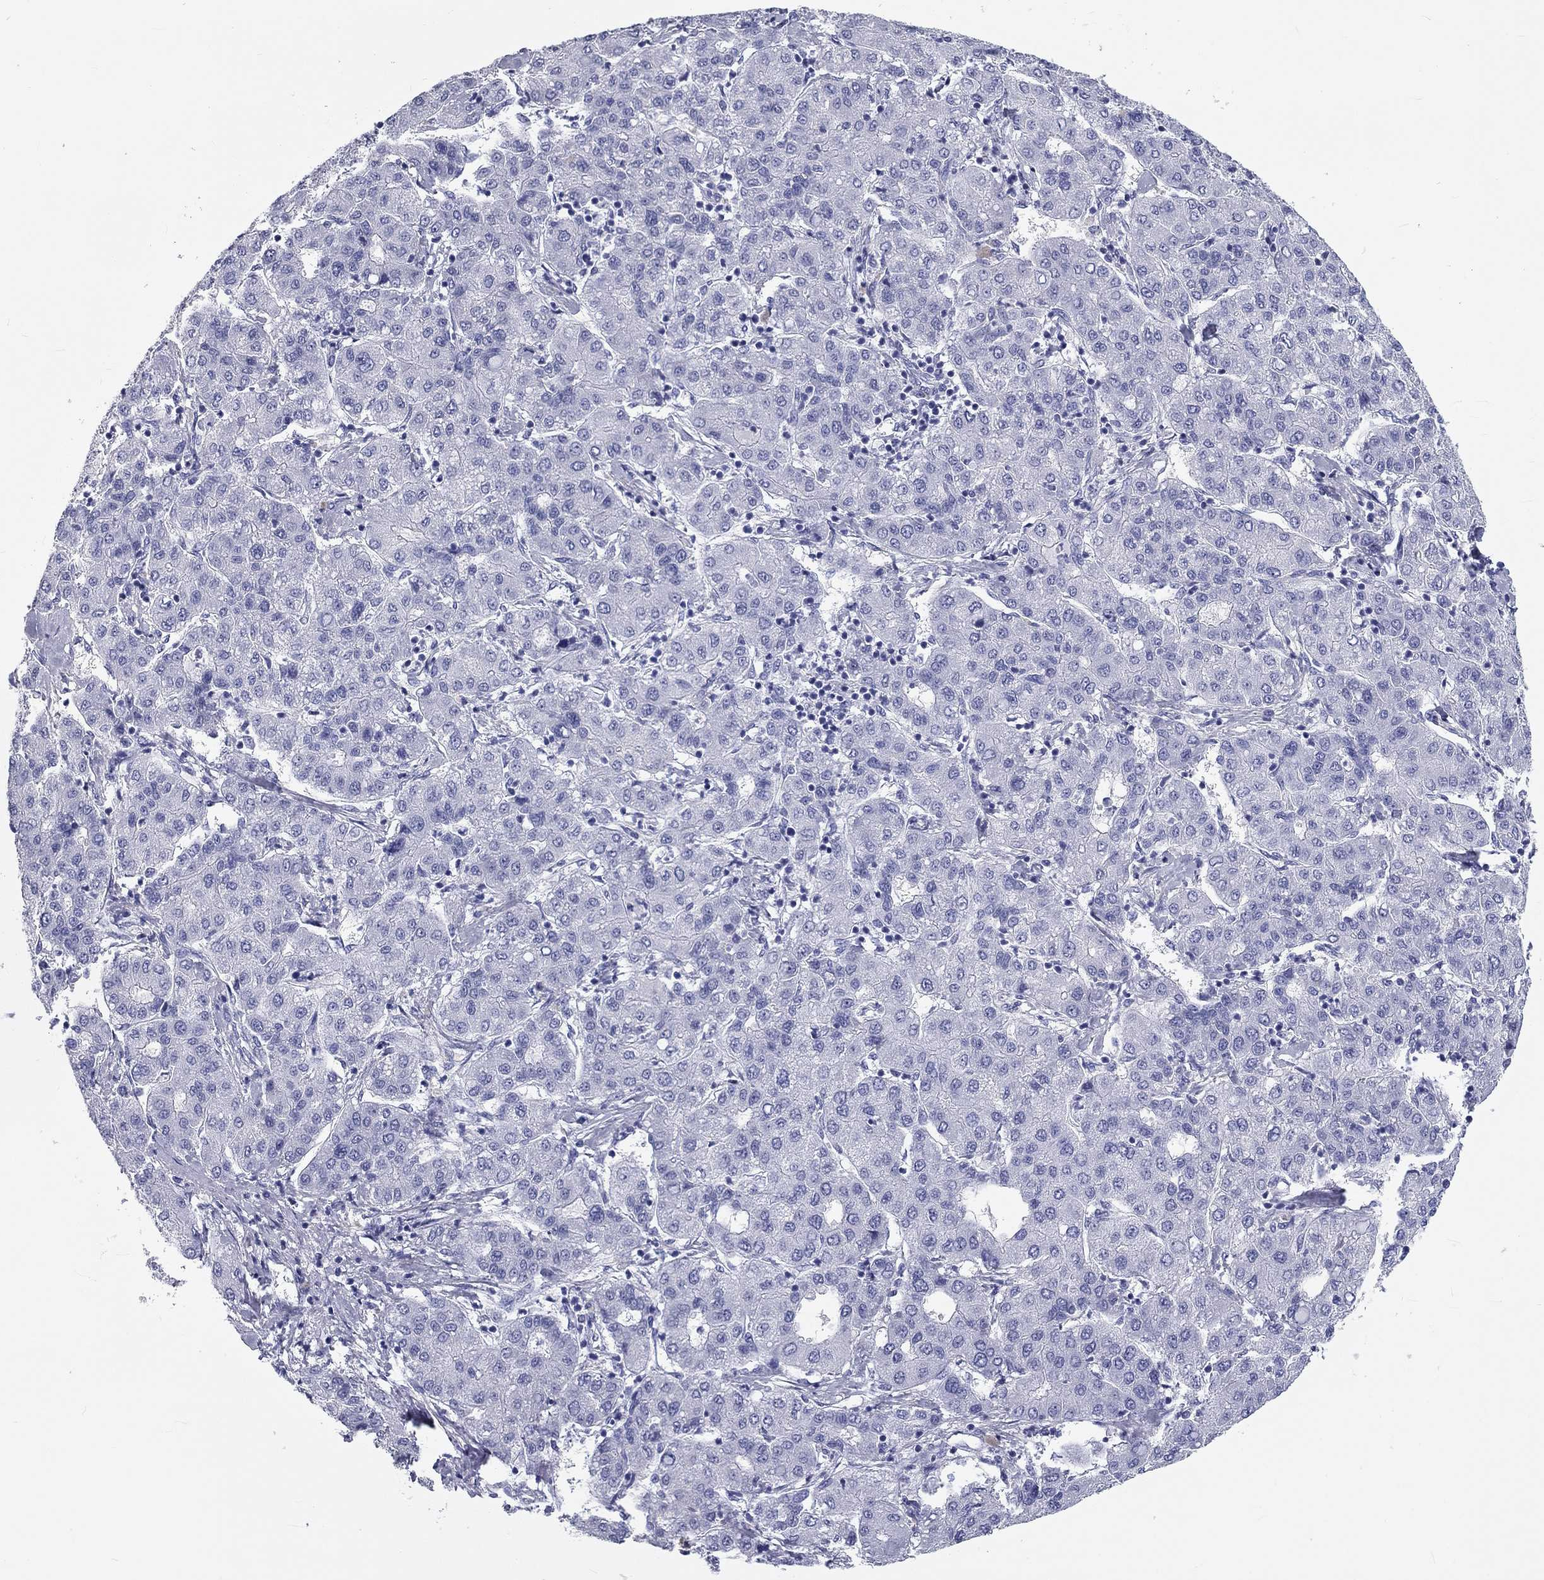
{"staining": {"intensity": "negative", "quantity": "none", "location": "none"}, "tissue": "liver cancer", "cell_type": "Tumor cells", "image_type": "cancer", "snomed": [{"axis": "morphology", "description": "Carcinoma, Hepatocellular, NOS"}, {"axis": "topography", "description": "Liver"}], "caption": "Tumor cells show no significant expression in hepatocellular carcinoma (liver).", "gene": "DNALI1", "patient": {"sex": "male", "age": 65}}